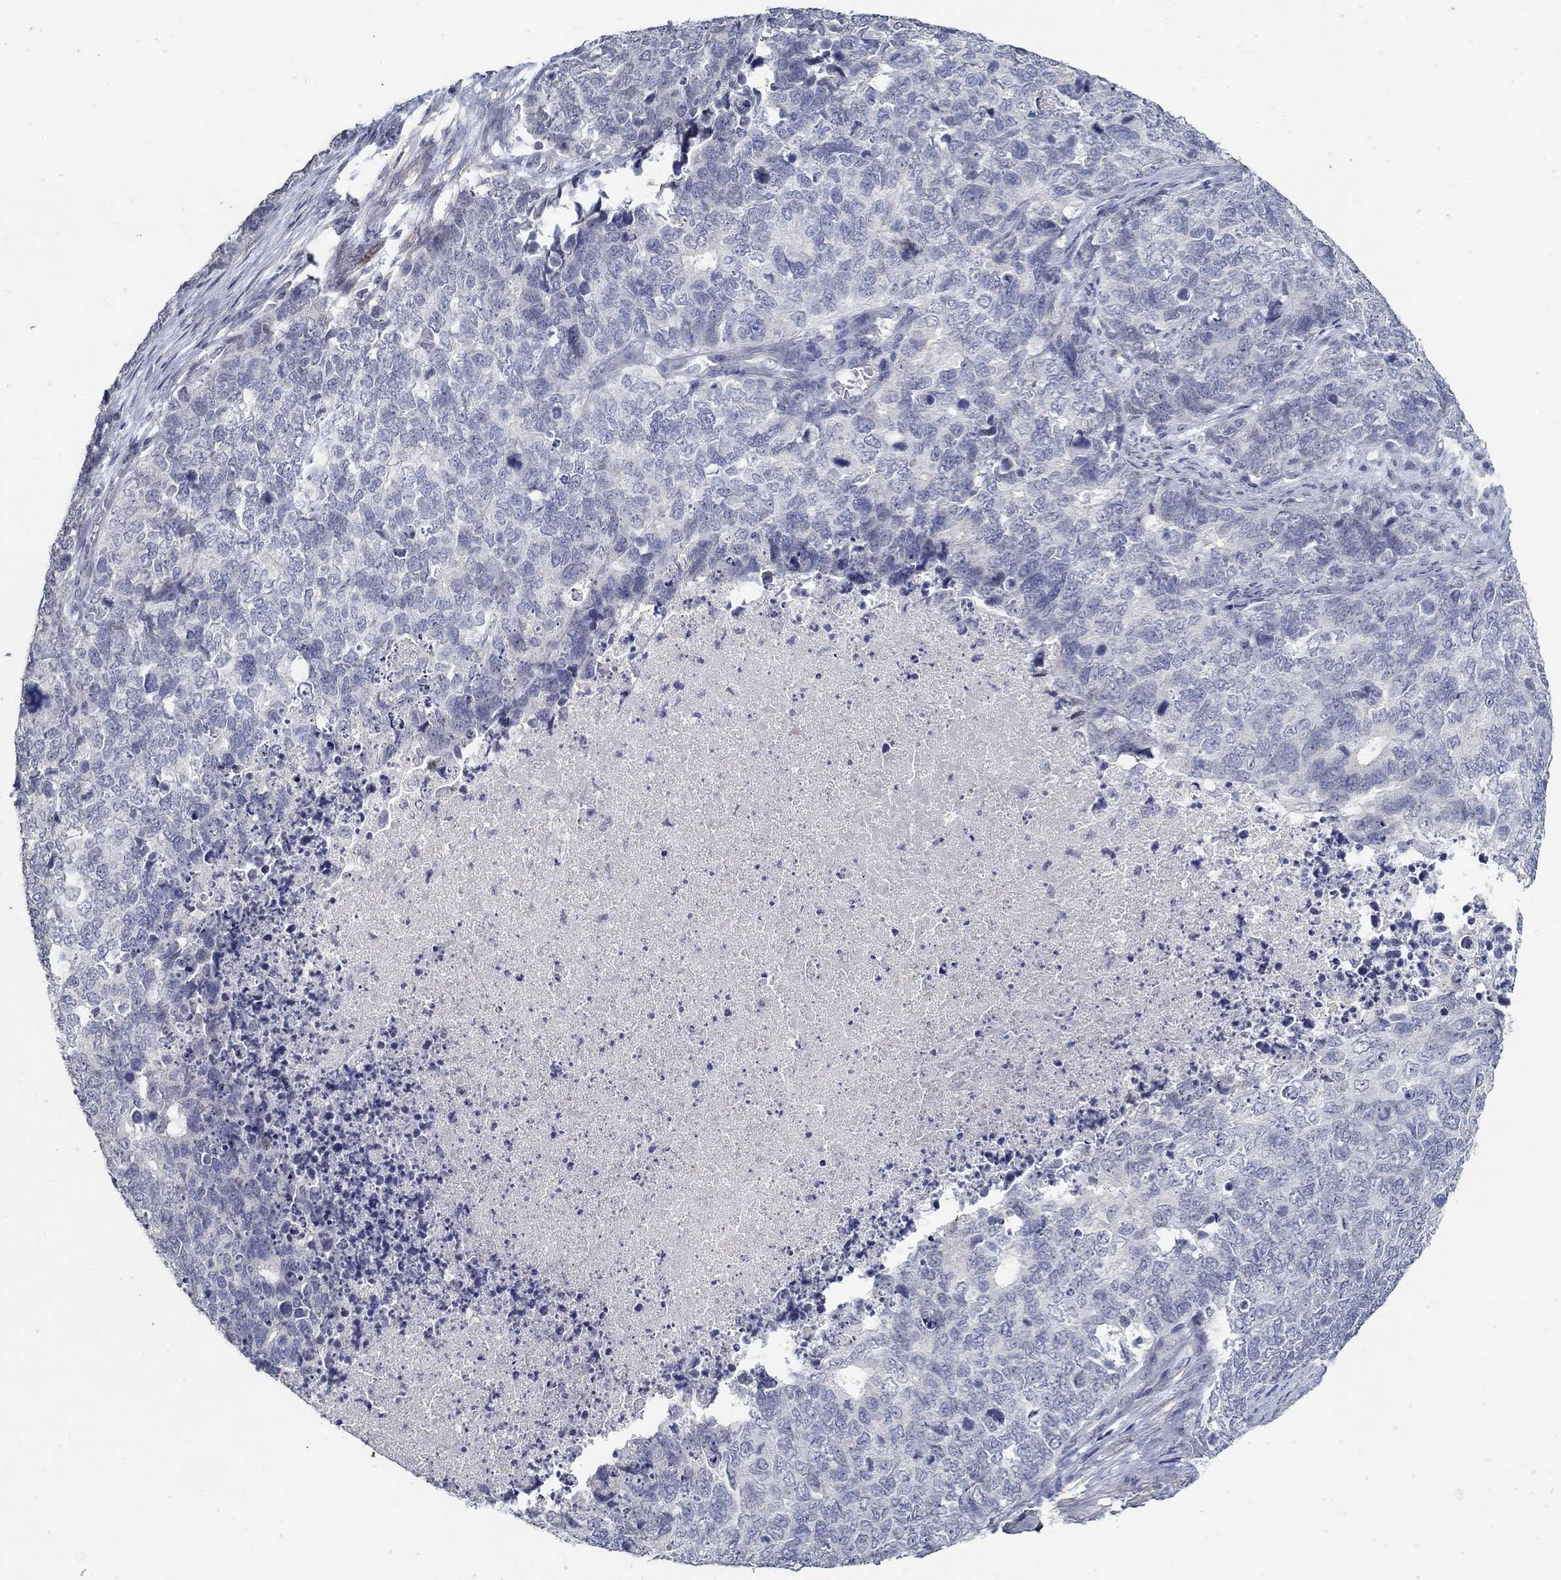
{"staining": {"intensity": "negative", "quantity": "none", "location": "none"}, "tissue": "cervical cancer", "cell_type": "Tumor cells", "image_type": "cancer", "snomed": [{"axis": "morphology", "description": "Squamous cell carcinoma, NOS"}, {"axis": "topography", "description": "Cervix"}], "caption": "The image exhibits no significant staining in tumor cells of cervical cancer. (DAB (3,3'-diaminobenzidine) IHC, high magnification).", "gene": "USP29", "patient": {"sex": "female", "age": 63}}